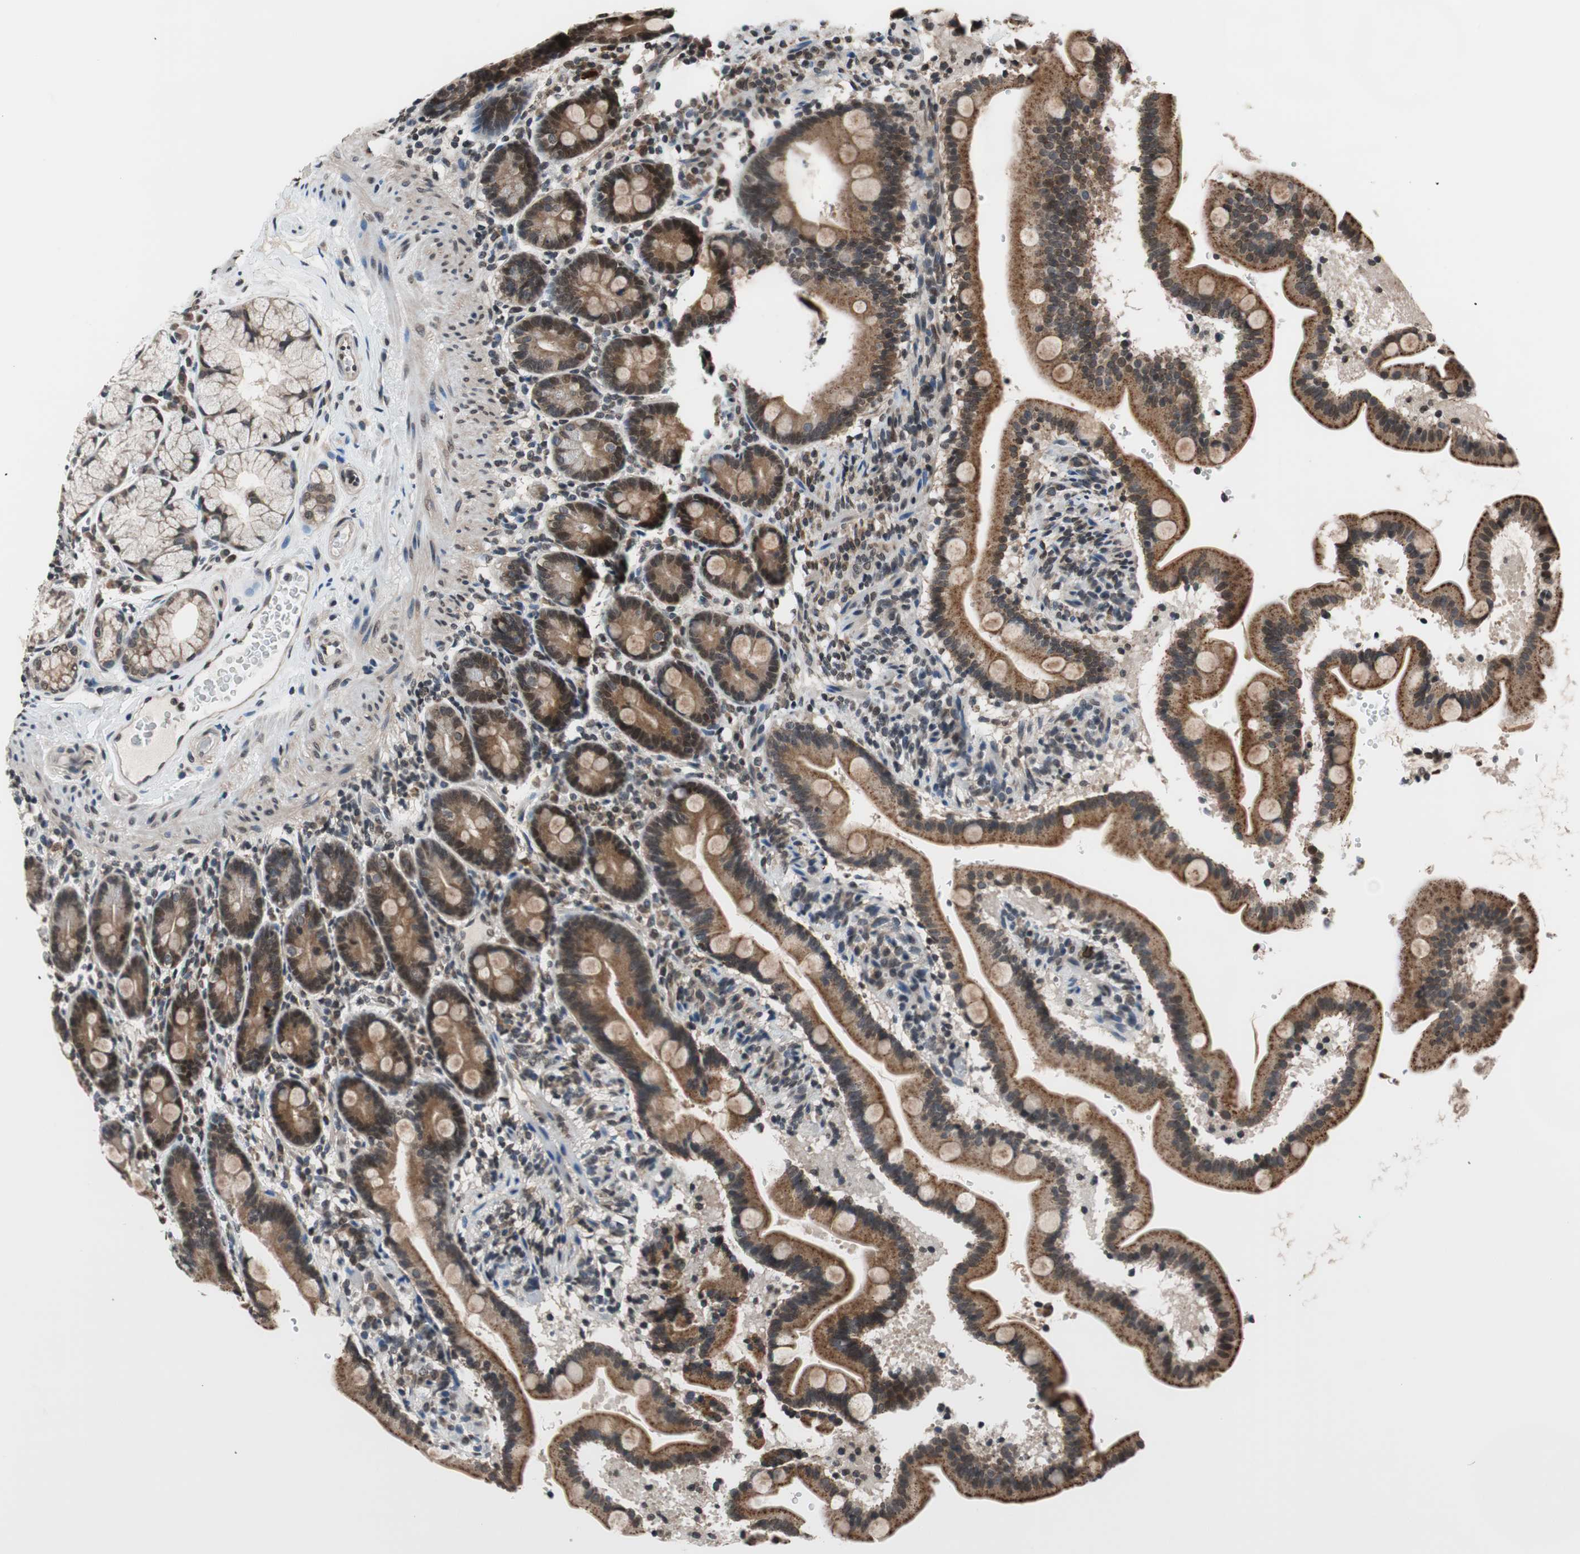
{"staining": {"intensity": "moderate", "quantity": ">75%", "location": "cytoplasmic/membranous"}, "tissue": "duodenum", "cell_type": "Glandular cells", "image_type": "normal", "snomed": [{"axis": "morphology", "description": "Normal tissue, NOS"}, {"axis": "topography", "description": "Duodenum"}], "caption": "Duodenum was stained to show a protein in brown. There is medium levels of moderate cytoplasmic/membranous staining in approximately >75% of glandular cells. The protein is shown in brown color, while the nuclei are stained blue.", "gene": "RFC1", "patient": {"sex": "male", "age": 54}}